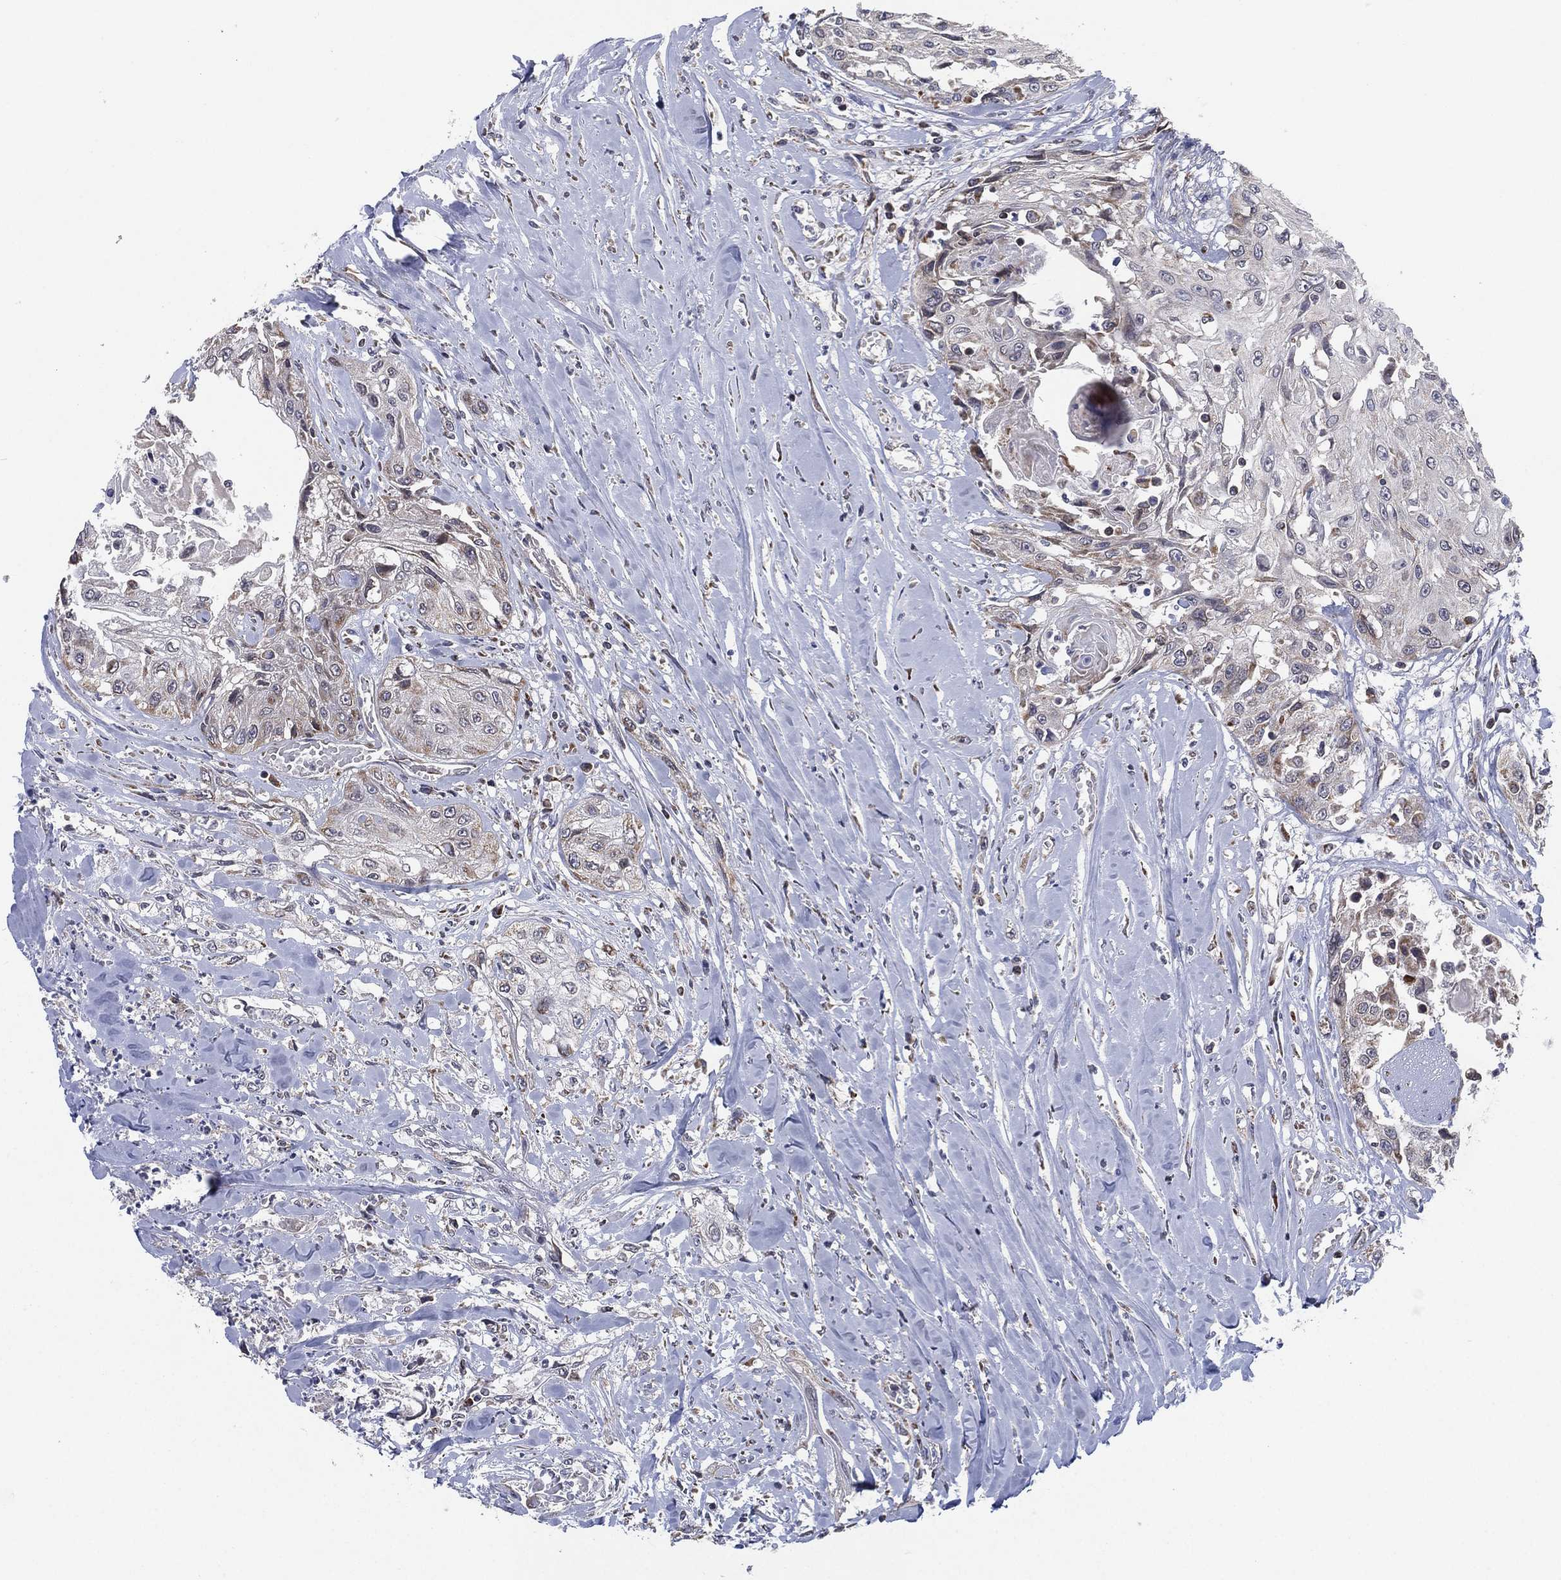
{"staining": {"intensity": "weak", "quantity": "<25%", "location": "cytoplasmic/membranous"}, "tissue": "head and neck cancer", "cell_type": "Tumor cells", "image_type": "cancer", "snomed": [{"axis": "morphology", "description": "Normal tissue, NOS"}, {"axis": "morphology", "description": "Squamous cell carcinoma, NOS"}, {"axis": "topography", "description": "Oral tissue"}, {"axis": "topography", "description": "Peripheral nerve tissue"}, {"axis": "topography", "description": "Head-Neck"}], "caption": "High magnification brightfield microscopy of head and neck cancer stained with DAB (brown) and counterstained with hematoxylin (blue): tumor cells show no significant staining.", "gene": "PSMG4", "patient": {"sex": "female", "age": 59}}